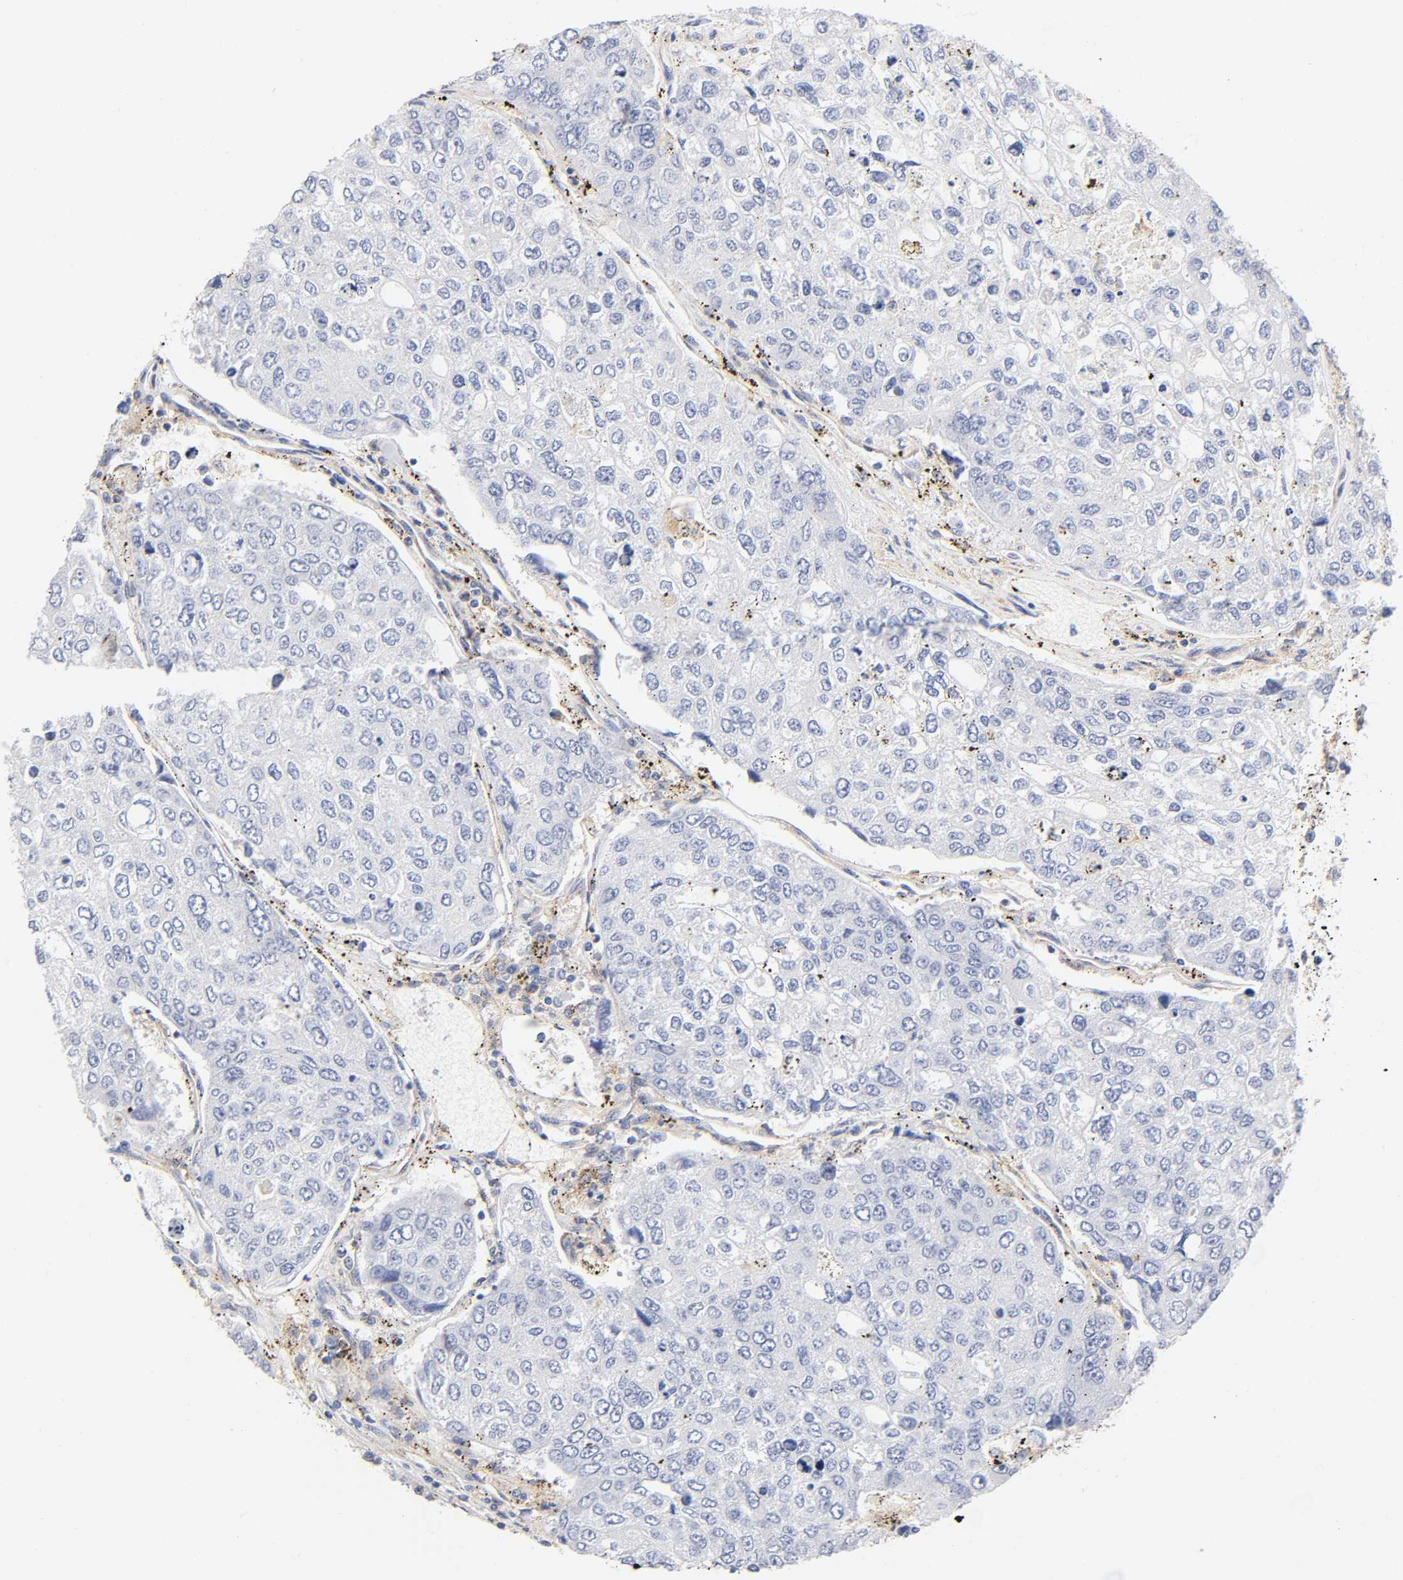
{"staining": {"intensity": "negative", "quantity": "none", "location": "none"}, "tissue": "urothelial cancer", "cell_type": "Tumor cells", "image_type": "cancer", "snomed": [{"axis": "morphology", "description": "Urothelial carcinoma, High grade"}, {"axis": "topography", "description": "Lymph node"}, {"axis": "topography", "description": "Urinary bladder"}], "caption": "DAB immunohistochemical staining of human urothelial carcinoma (high-grade) reveals no significant staining in tumor cells.", "gene": "ANXA7", "patient": {"sex": "male", "age": 51}}